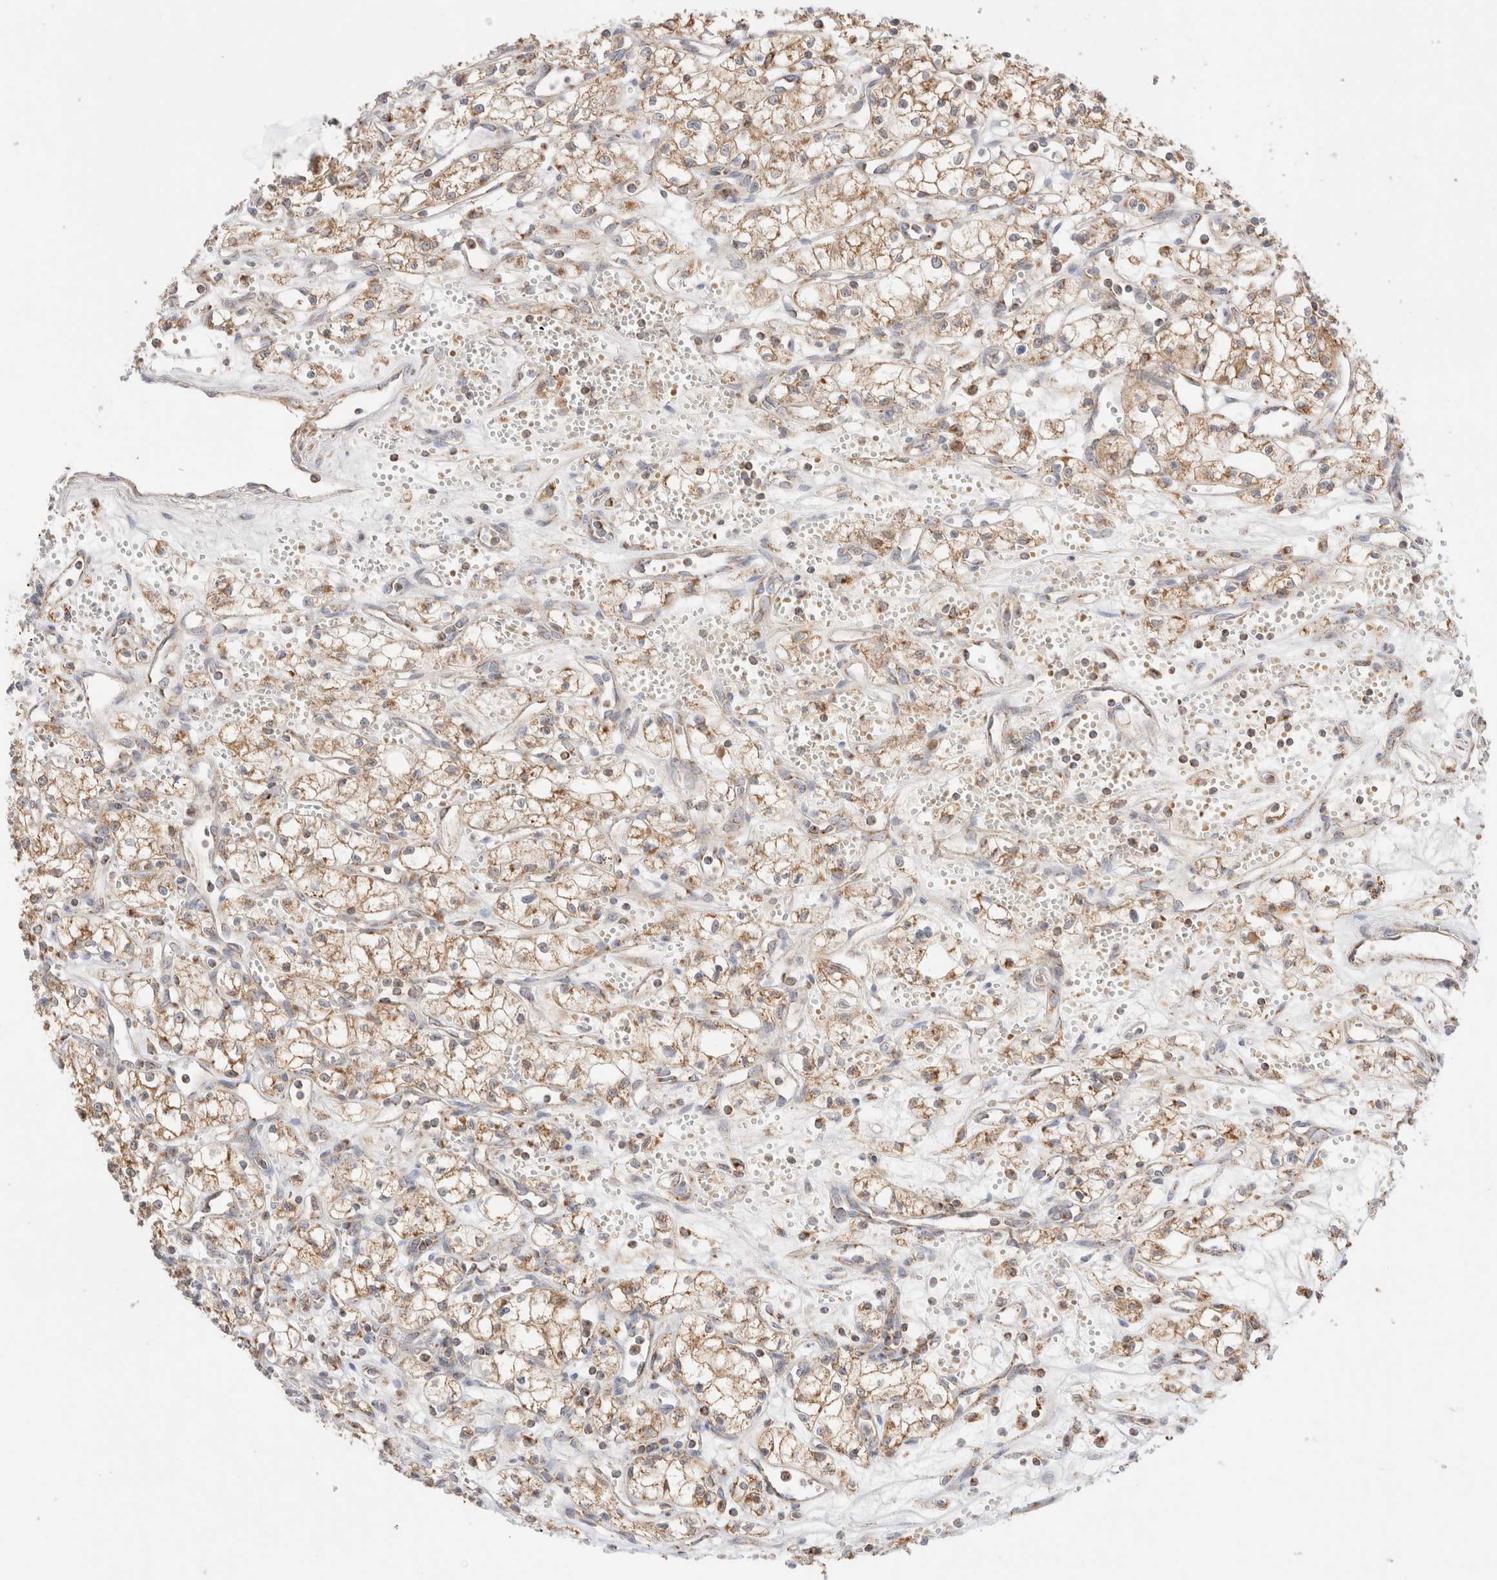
{"staining": {"intensity": "weak", "quantity": "25%-75%", "location": "cytoplasmic/membranous"}, "tissue": "renal cancer", "cell_type": "Tumor cells", "image_type": "cancer", "snomed": [{"axis": "morphology", "description": "Adenocarcinoma, NOS"}, {"axis": "topography", "description": "Kidney"}], "caption": "The image shows a brown stain indicating the presence of a protein in the cytoplasmic/membranous of tumor cells in renal cancer (adenocarcinoma).", "gene": "TMPPE", "patient": {"sex": "male", "age": 59}}